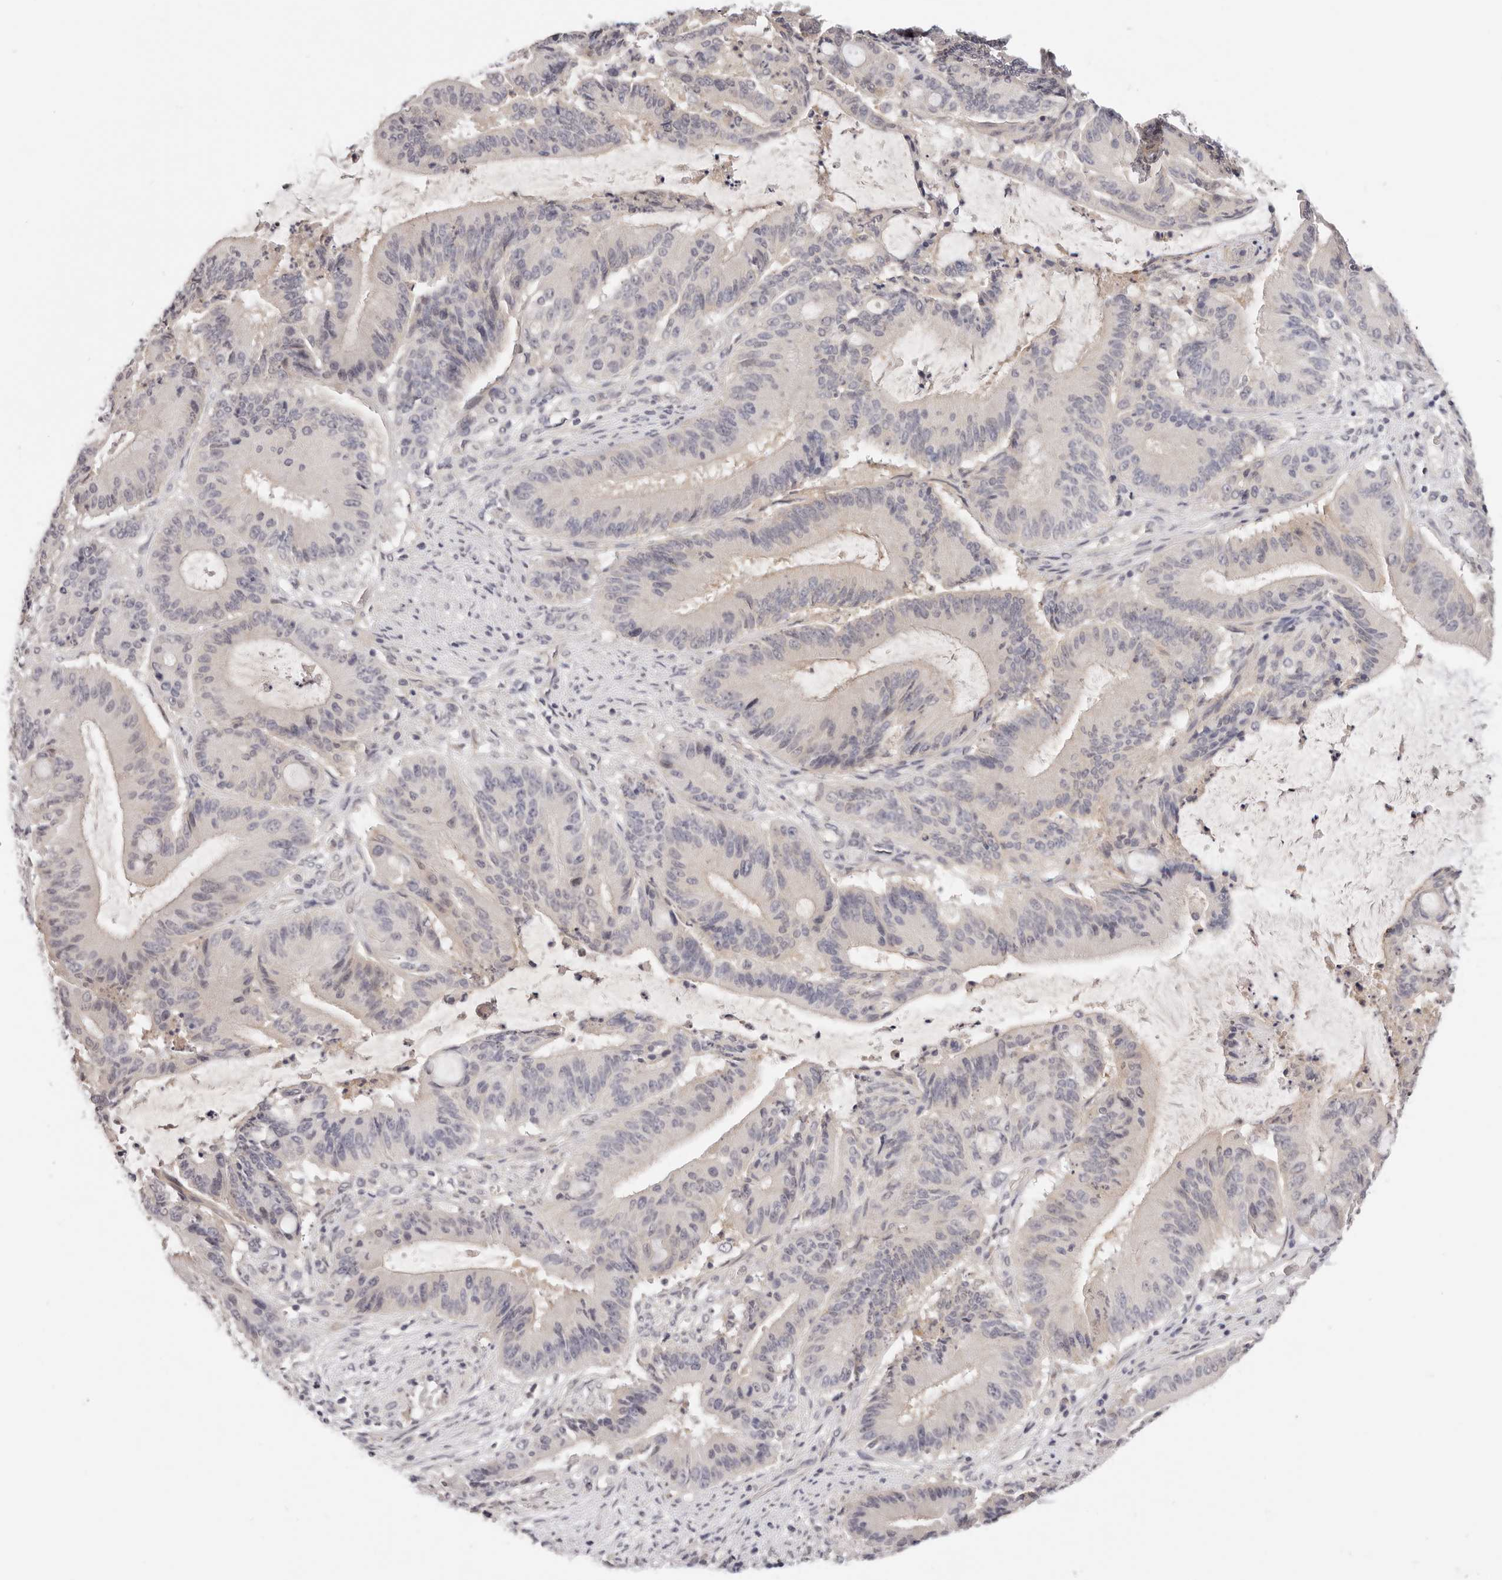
{"staining": {"intensity": "negative", "quantity": "none", "location": "none"}, "tissue": "liver cancer", "cell_type": "Tumor cells", "image_type": "cancer", "snomed": [{"axis": "morphology", "description": "Normal tissue, NOS"}, {"axis": "morphology", "description": "Cholangiocarcinoma"}, {"axis": "topography", "description": "Liver"}, {"axis": "topography", "description": "Peripheral nerve tissue"}], "caption": "High magnification brightfield microscopy of liver cholangiocarcinoma stained with DAB (3,3'-diaminobenzidine) (brown) and counterstained with hematoxylin (blue): tumor cells show no significant positivity. Brightfield microscopy of immunohistochemistry (IHC) stained with DAB (brown) and hematoxylin (blue), captured at high magnification.", "gene": "GGPS1", "patient": {"sex": "female", "age": 73}}